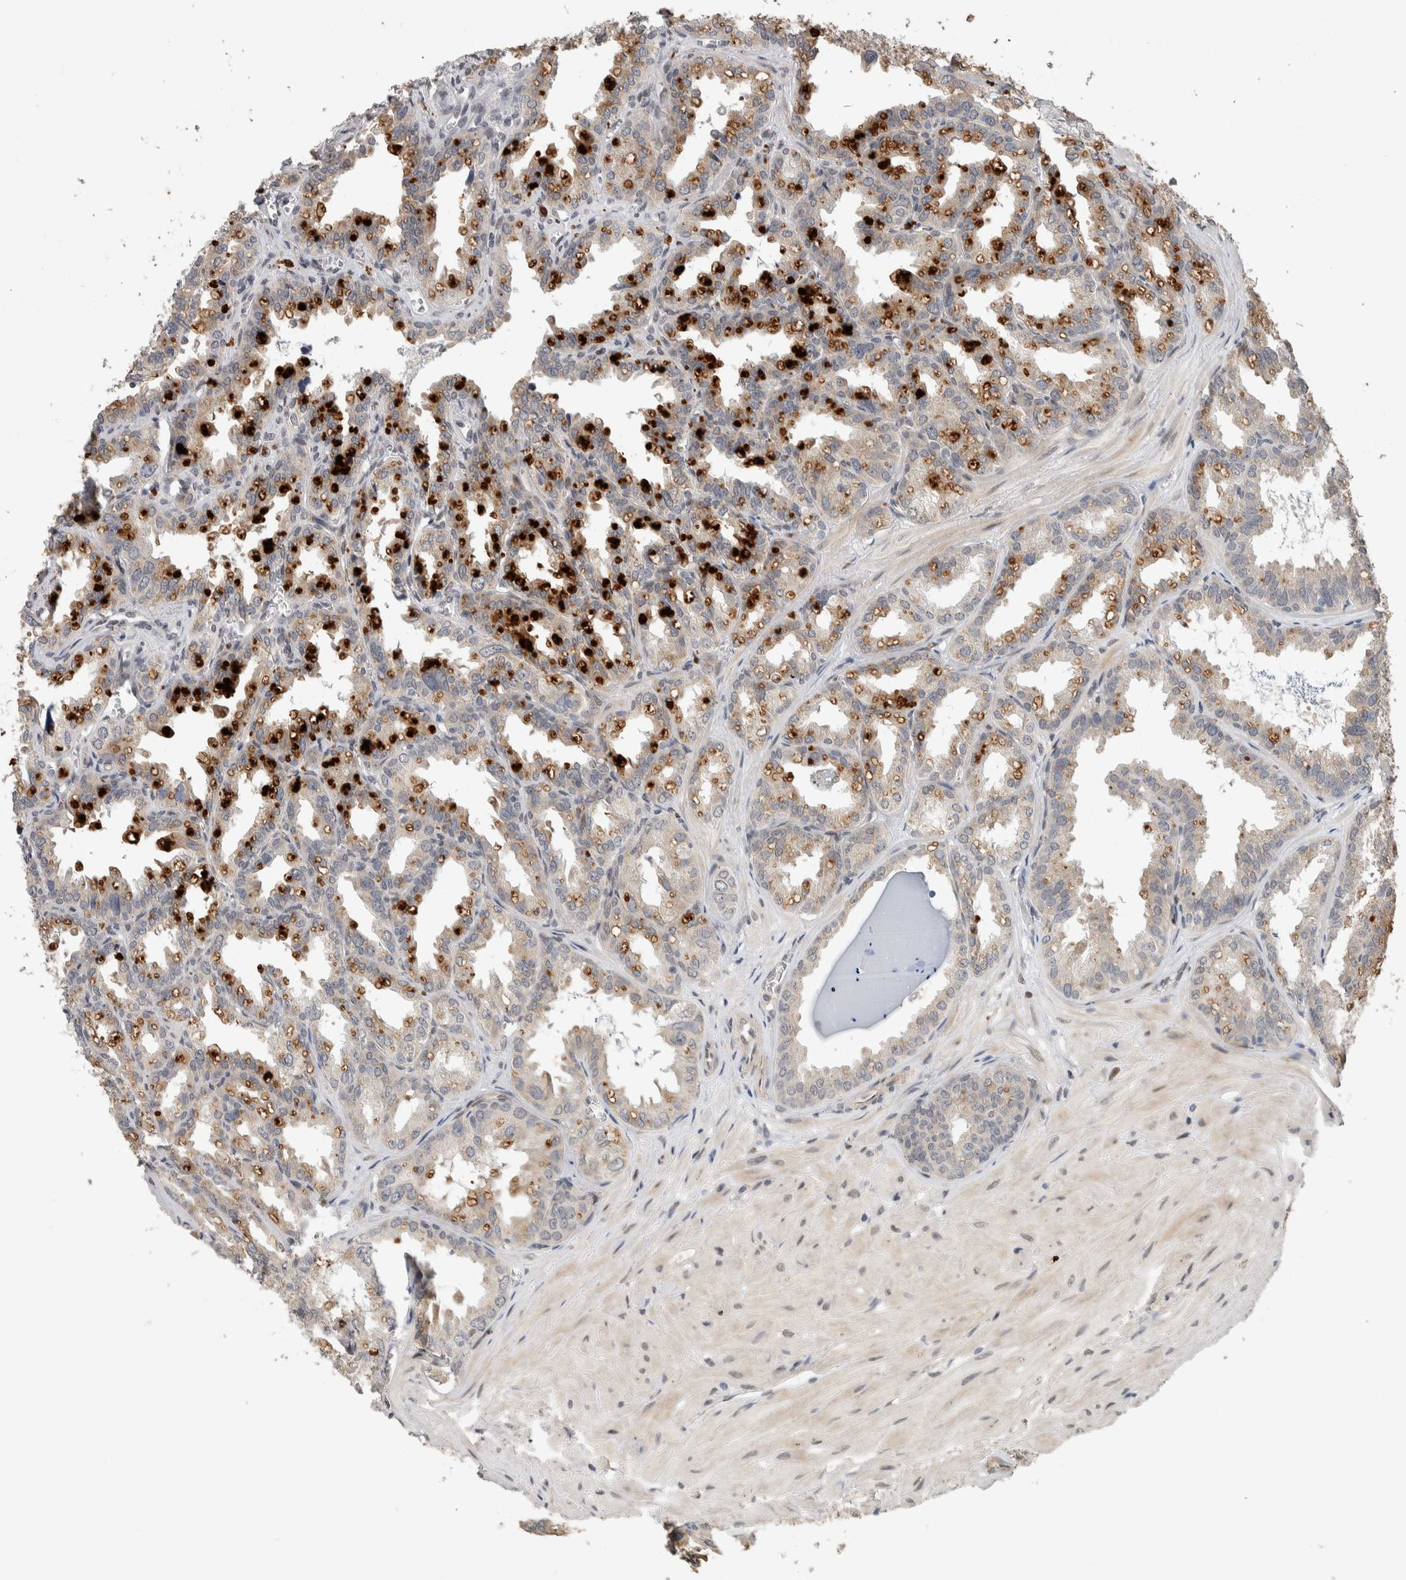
{"staining": {"intensity": "weak", "quantity": "25%-75%", "location": "cytoplasmic/membranous"}, "tissue": "seminal vesicle", "cell_type": "Glandular cells", "image_type": "normal", "snomed": [{"axis": "morphology", "description": "Normal tissue, NOS"}, {"axis": "topography", "description": "Prostate"}, {"axis": "topography", "description": "Seminal veicle"}], "caption": "Glandular cells demonstrate low levels of weak cytoplasmic/membranous expression in approximately 25%-75% of cells in normal seminal vesicle. The protein is shown in brown color, while the nuclei are stained blue.", "gene": "CYSRT1", "patient": {"sex": "male", "age": 51}}